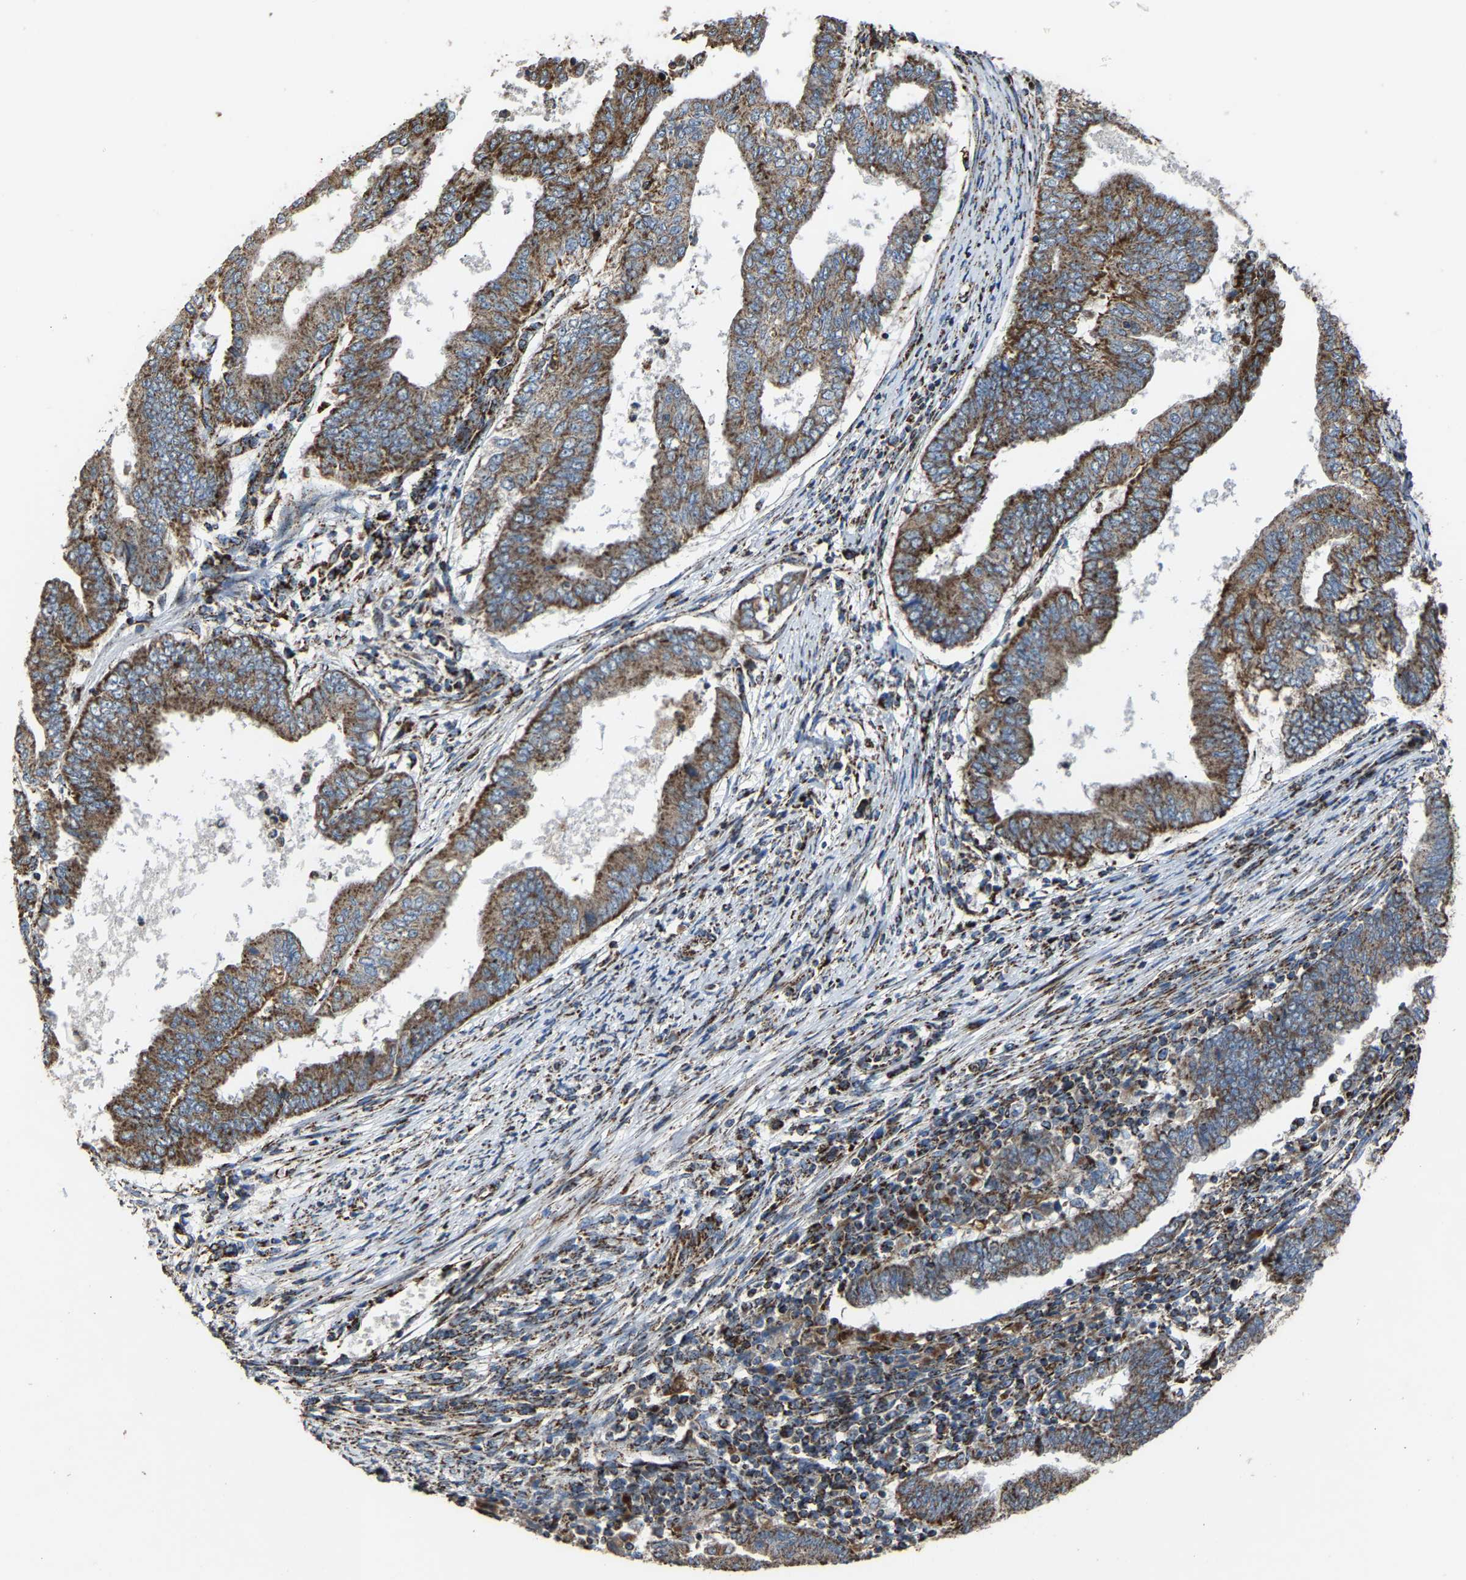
{"staining": {"intensity": "strong", "quantity": ">75%", "location": "cytoplasmic/membranous"}, "tissue": "endometrial cancer", "cell_type": "Tumor cells", "image_type": "cancer", "snomed": [{"axis": "morphology", "description": "Polyp, NOS"}, {"axis": "morphology", "description": "Adenocarcinoma, NOS"}, {"axis": "morphology", "description": "Adenoma, NOS"}, {"axis": "topography", "description": "Endometrium"}], "caption": "High-power microscopy captured an immunohistochemistry image of endometrial adenoma, revealing strong cytoplasmic/membranous expression in about >75% of tumor cells.", "gene": "NDUFV3", "patient": {"sex": "female", "age": 79}}